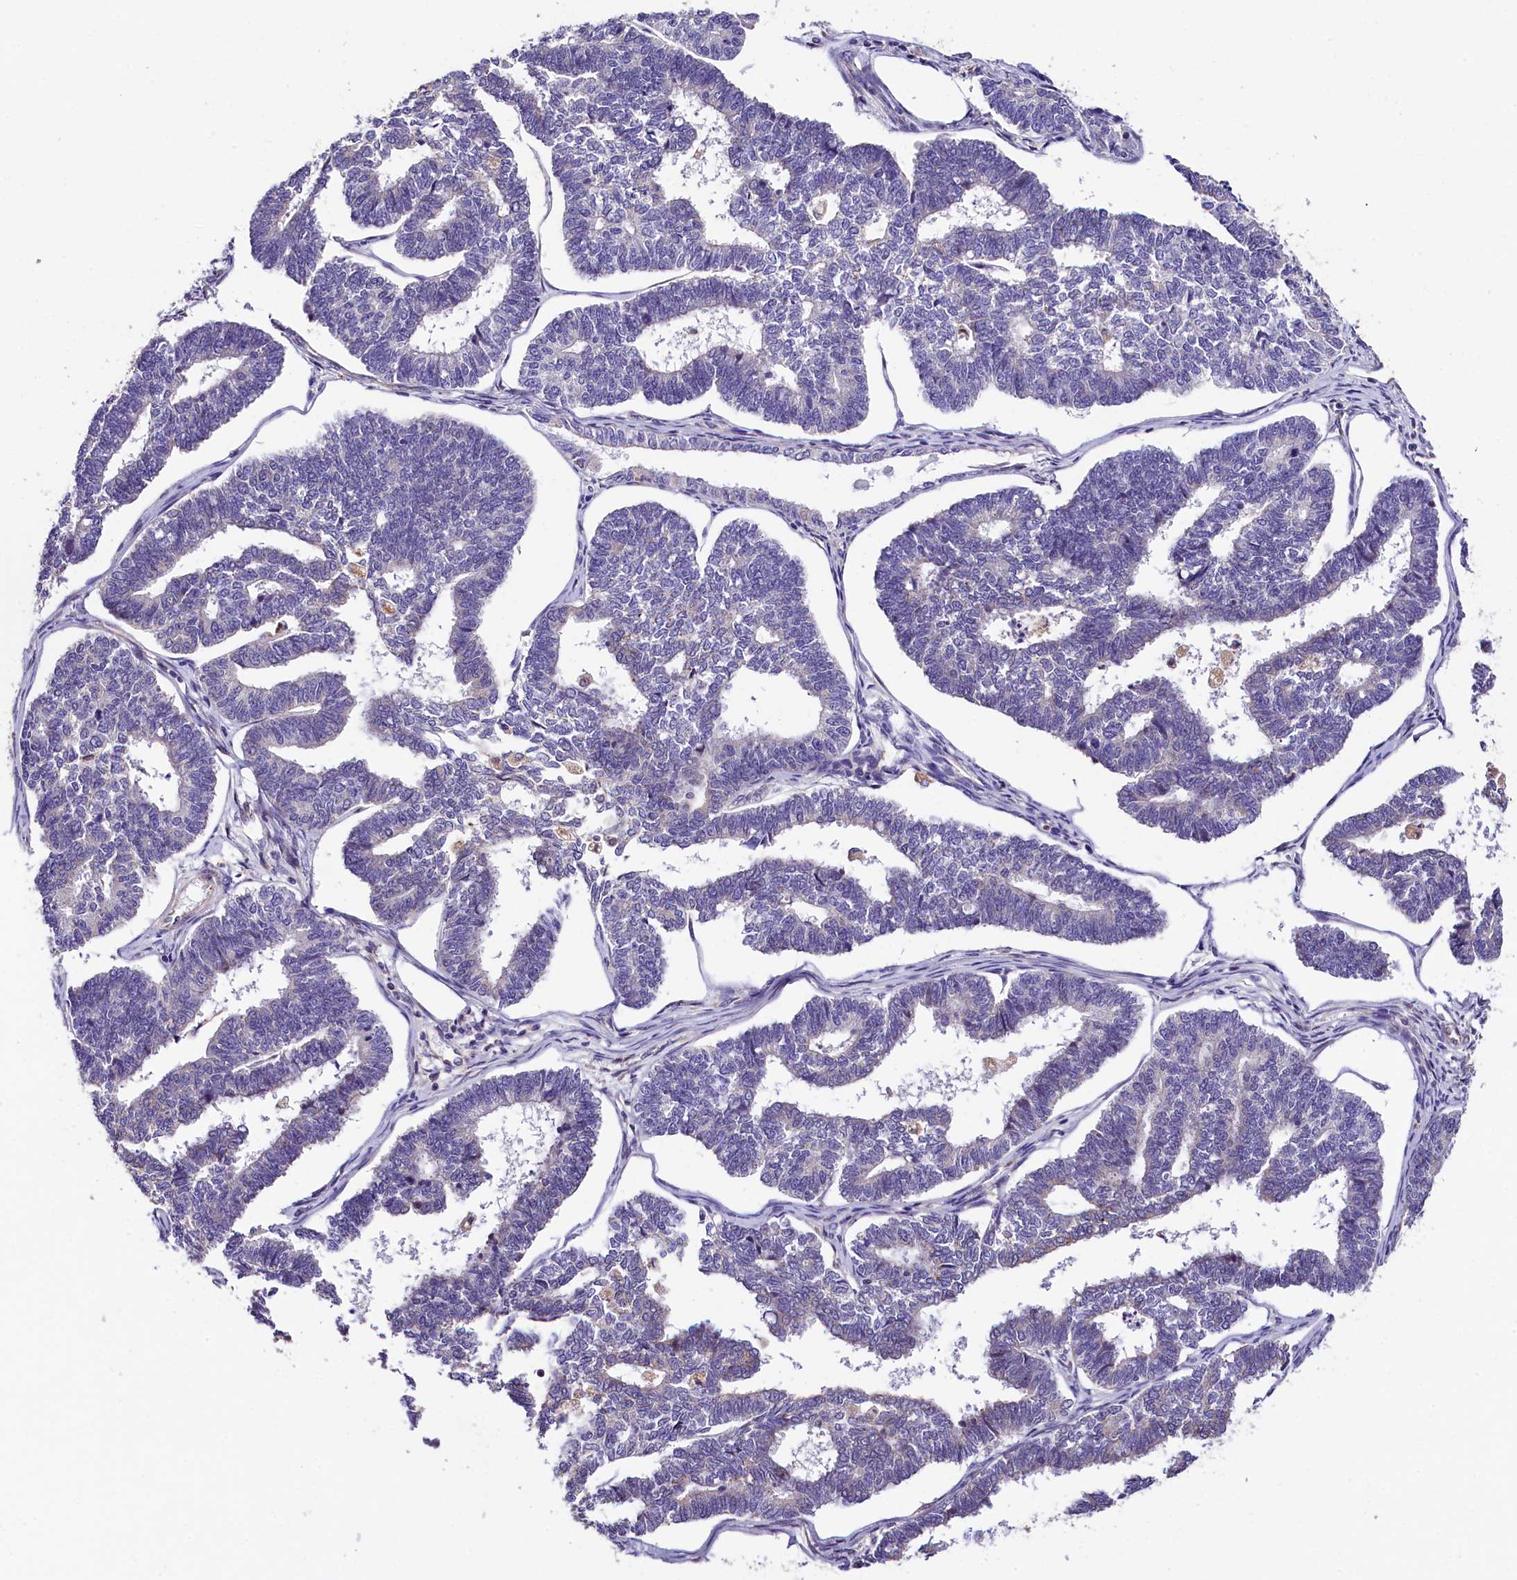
{"staining": {"intensity": "negative", "quantity": "none", "location": "none"}, "tissue": "endometrial cancer", "cell_type": "Tumor cells", "image_type": "cancer", "snomed": [{"axis": "morphology", "description": "Adenocarcinoma, NOS"}, {"axis": "topography", "description": "Endometrium"}], "caption": "High power microscopy micrograph of an immunohistochemistry histopathology image of adenocarcinoma (endometrial), revealing no significant positivity in tumor cells. (DAB (3,3'-diaminobenzidine) immunohistochemistry with hematoxylin counter stain).", "gene": "ACAA2", "patient": {"sex": "female", "age": 70}}